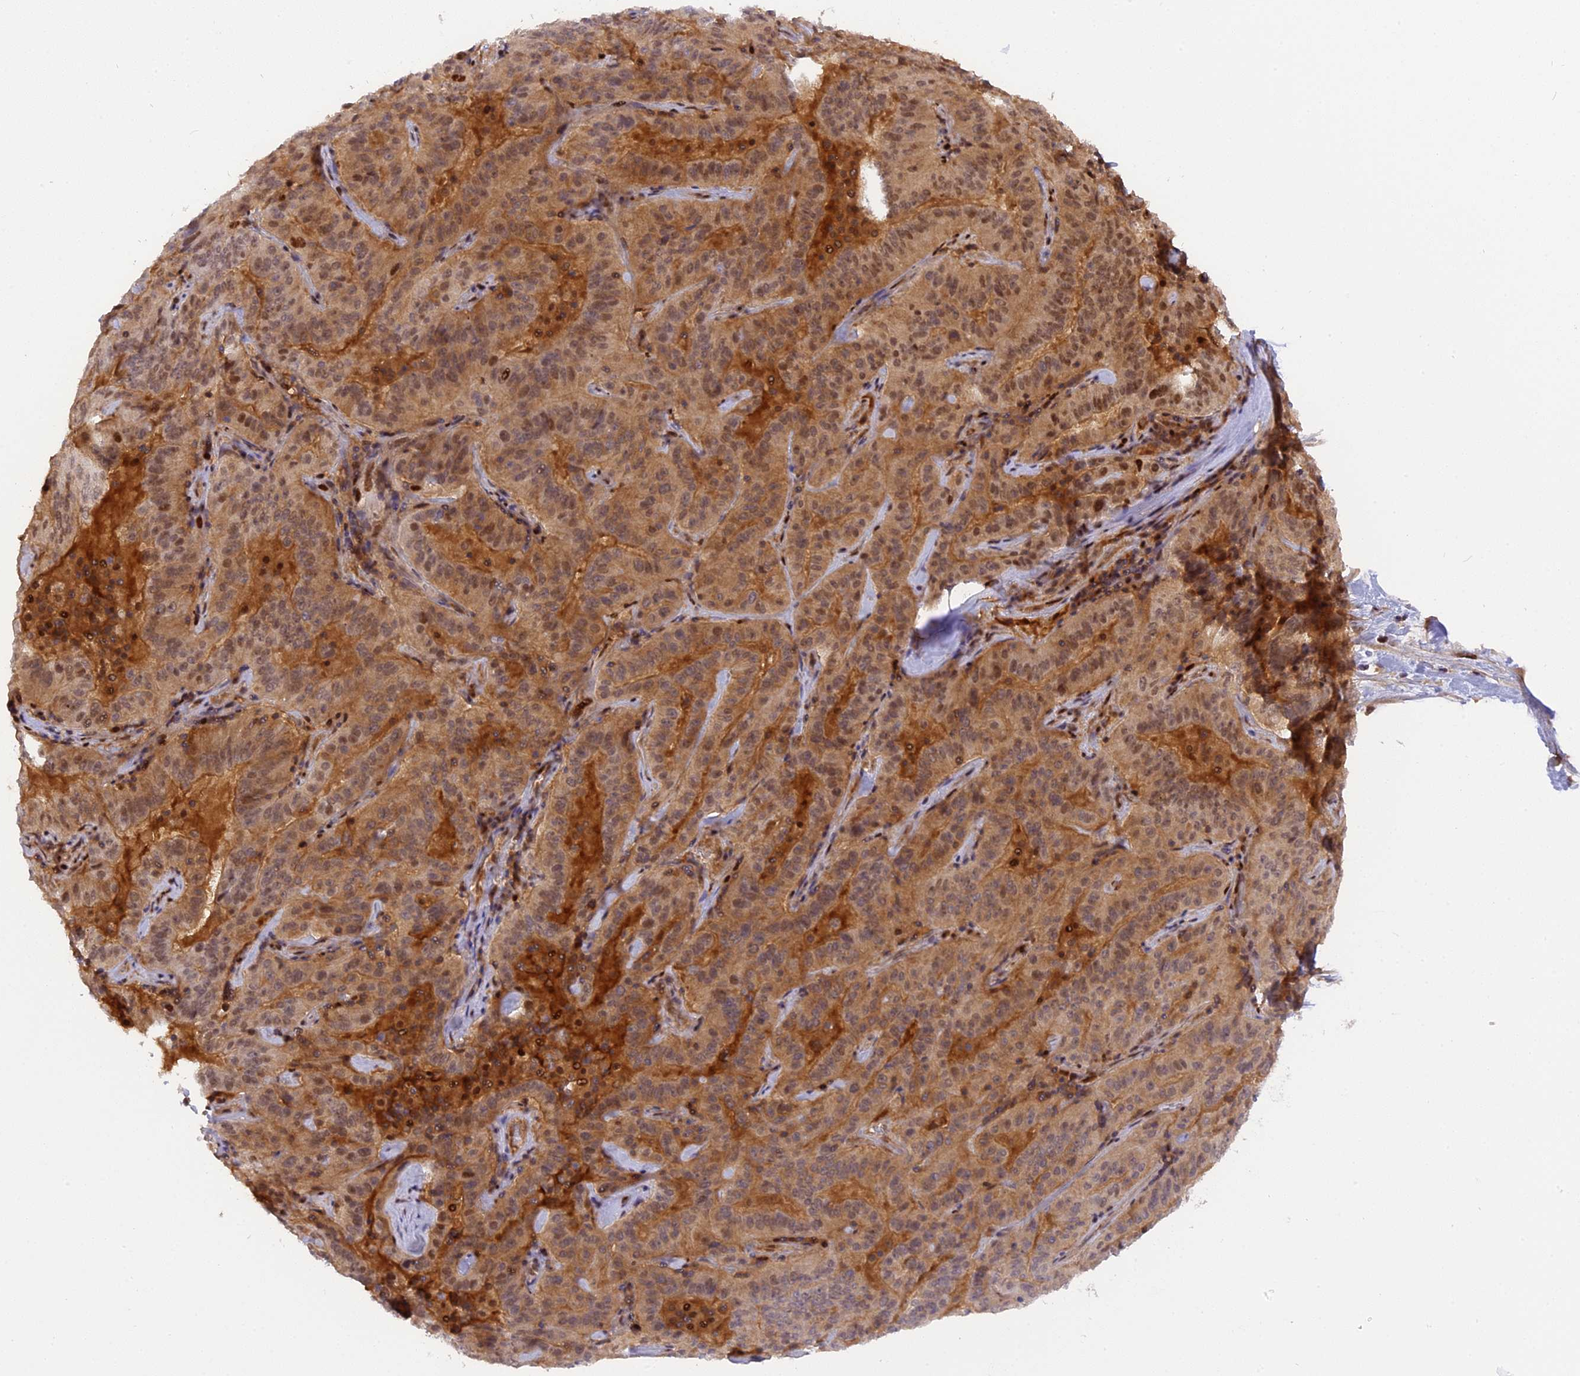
{"staining": {"intensity": "moderate", "quantity": ">75%", "location": "cytoplasmic/membranous,nuclear"}, "tissue": "pancreatic cancer", "cell_type": "Tumor cells", "image_type": "cancer", "snomed": [{"axis": "morphology", "description": "Adenocarcinoma, NOS"}, {"axis": "topography", "description": "Pancreas"}], "caption": "A micrograph showing moderate cytoplasmic/membranous and nuclear staining in approximately >75% of tumor cells in pancreatic adenocarcinoma, as visualized by brown immunohistochemical staining.", "gene": "RABGGTA", "patient": {"sex": "male", "age": 63}}